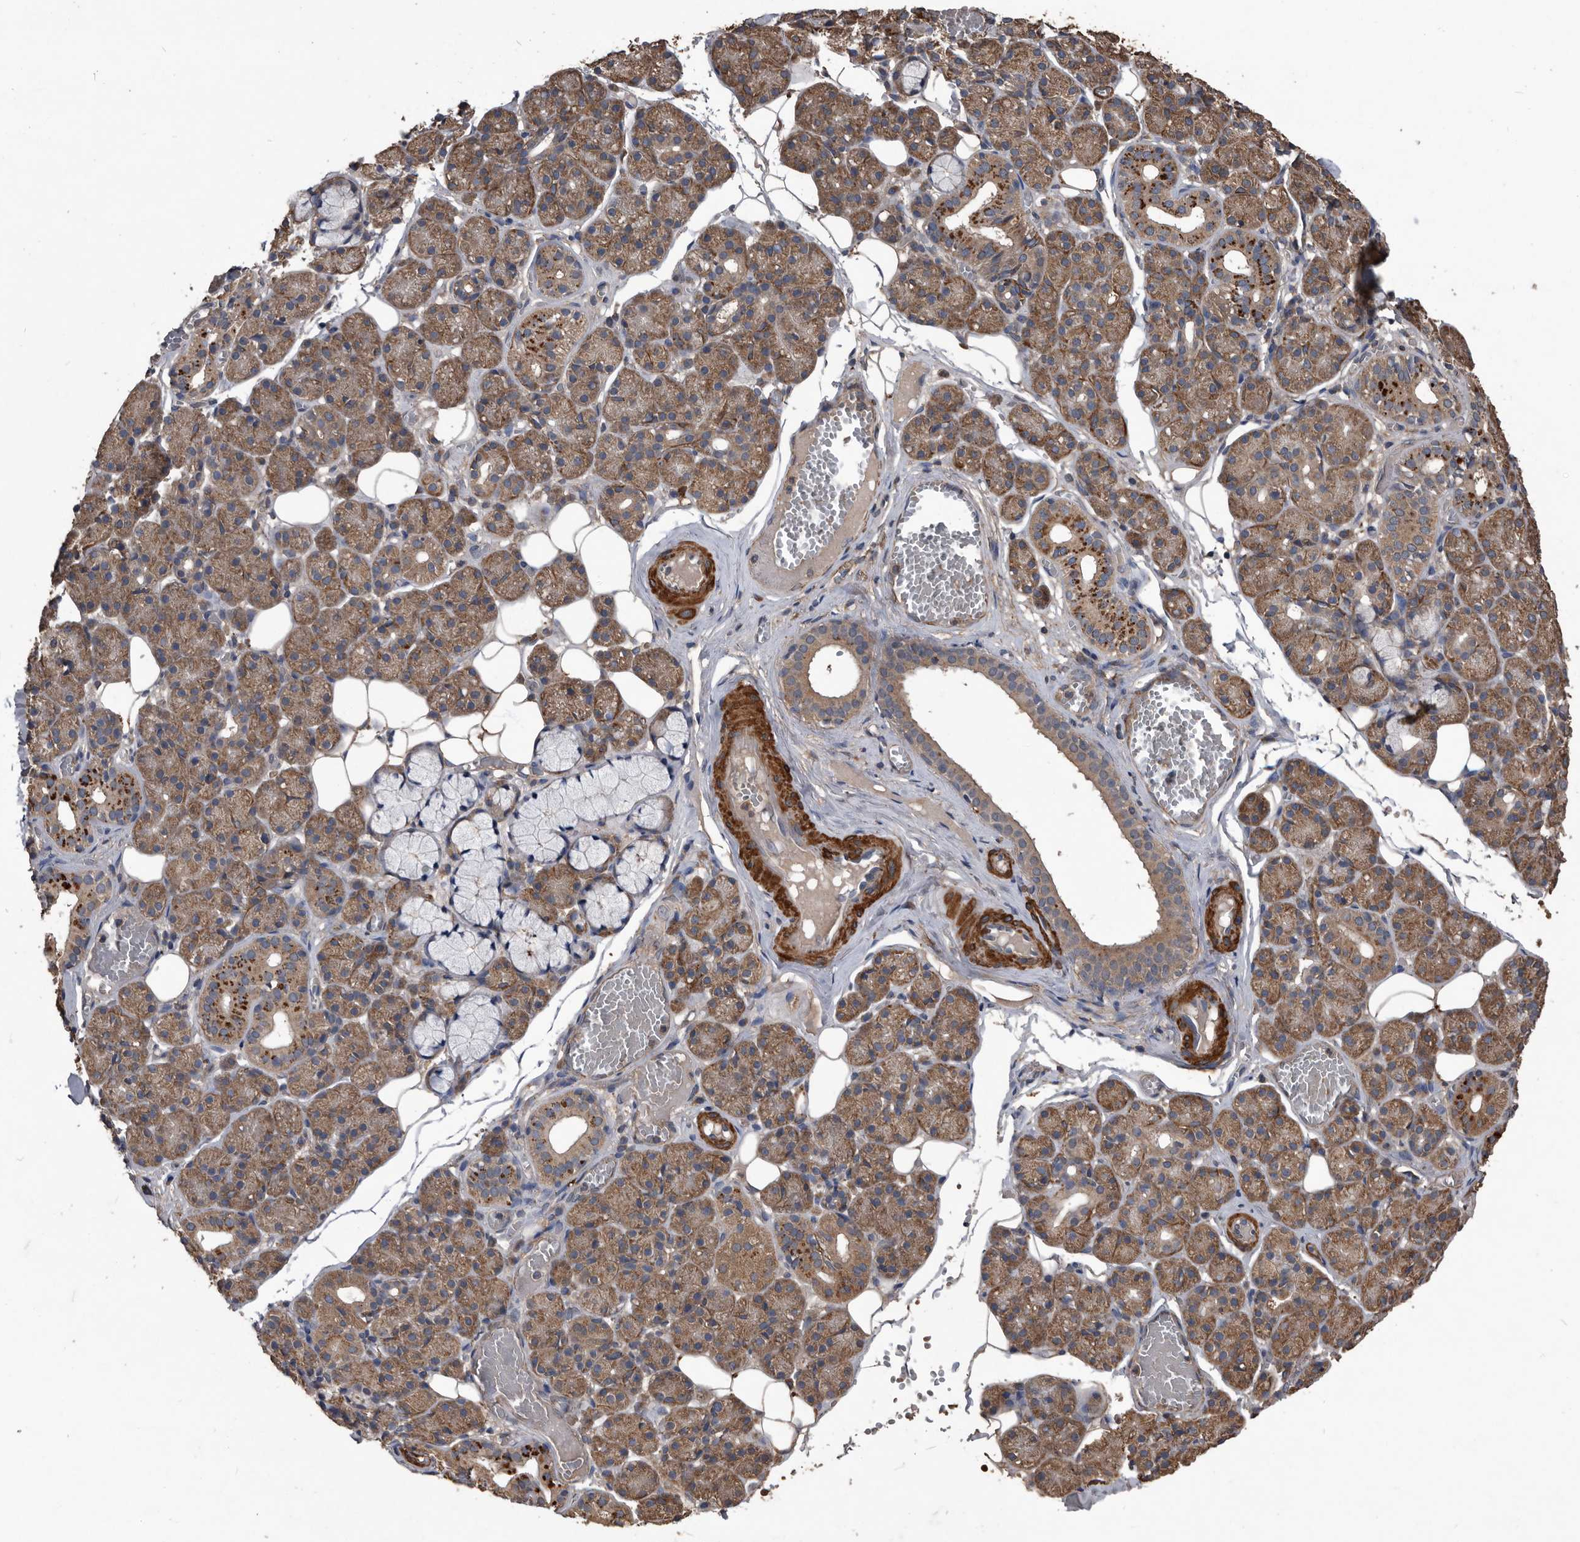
{"staining": {"intensity": "moderate", "quantity": ">75%", "location": "cytoplasmic/membranous"}, "tissue": "salivary gland", "cell_type": "Glandular cells", "image_type": "normal", "snomed": [{"axis": "morphology", "description": "Normal tissue, NOS"}, {"axis": "topography", "description": "Salivary gland"}], "caption": "Protein expression analysis of normal human salivary gland reveals moderate cytoplasmic/membranous expression in approximately >75% of glandular cells. The protein is shown in brown color, while the nuclei are stained blue.", "gene": "NRBP1", "patient": {"sex": "male", "age": 63}}